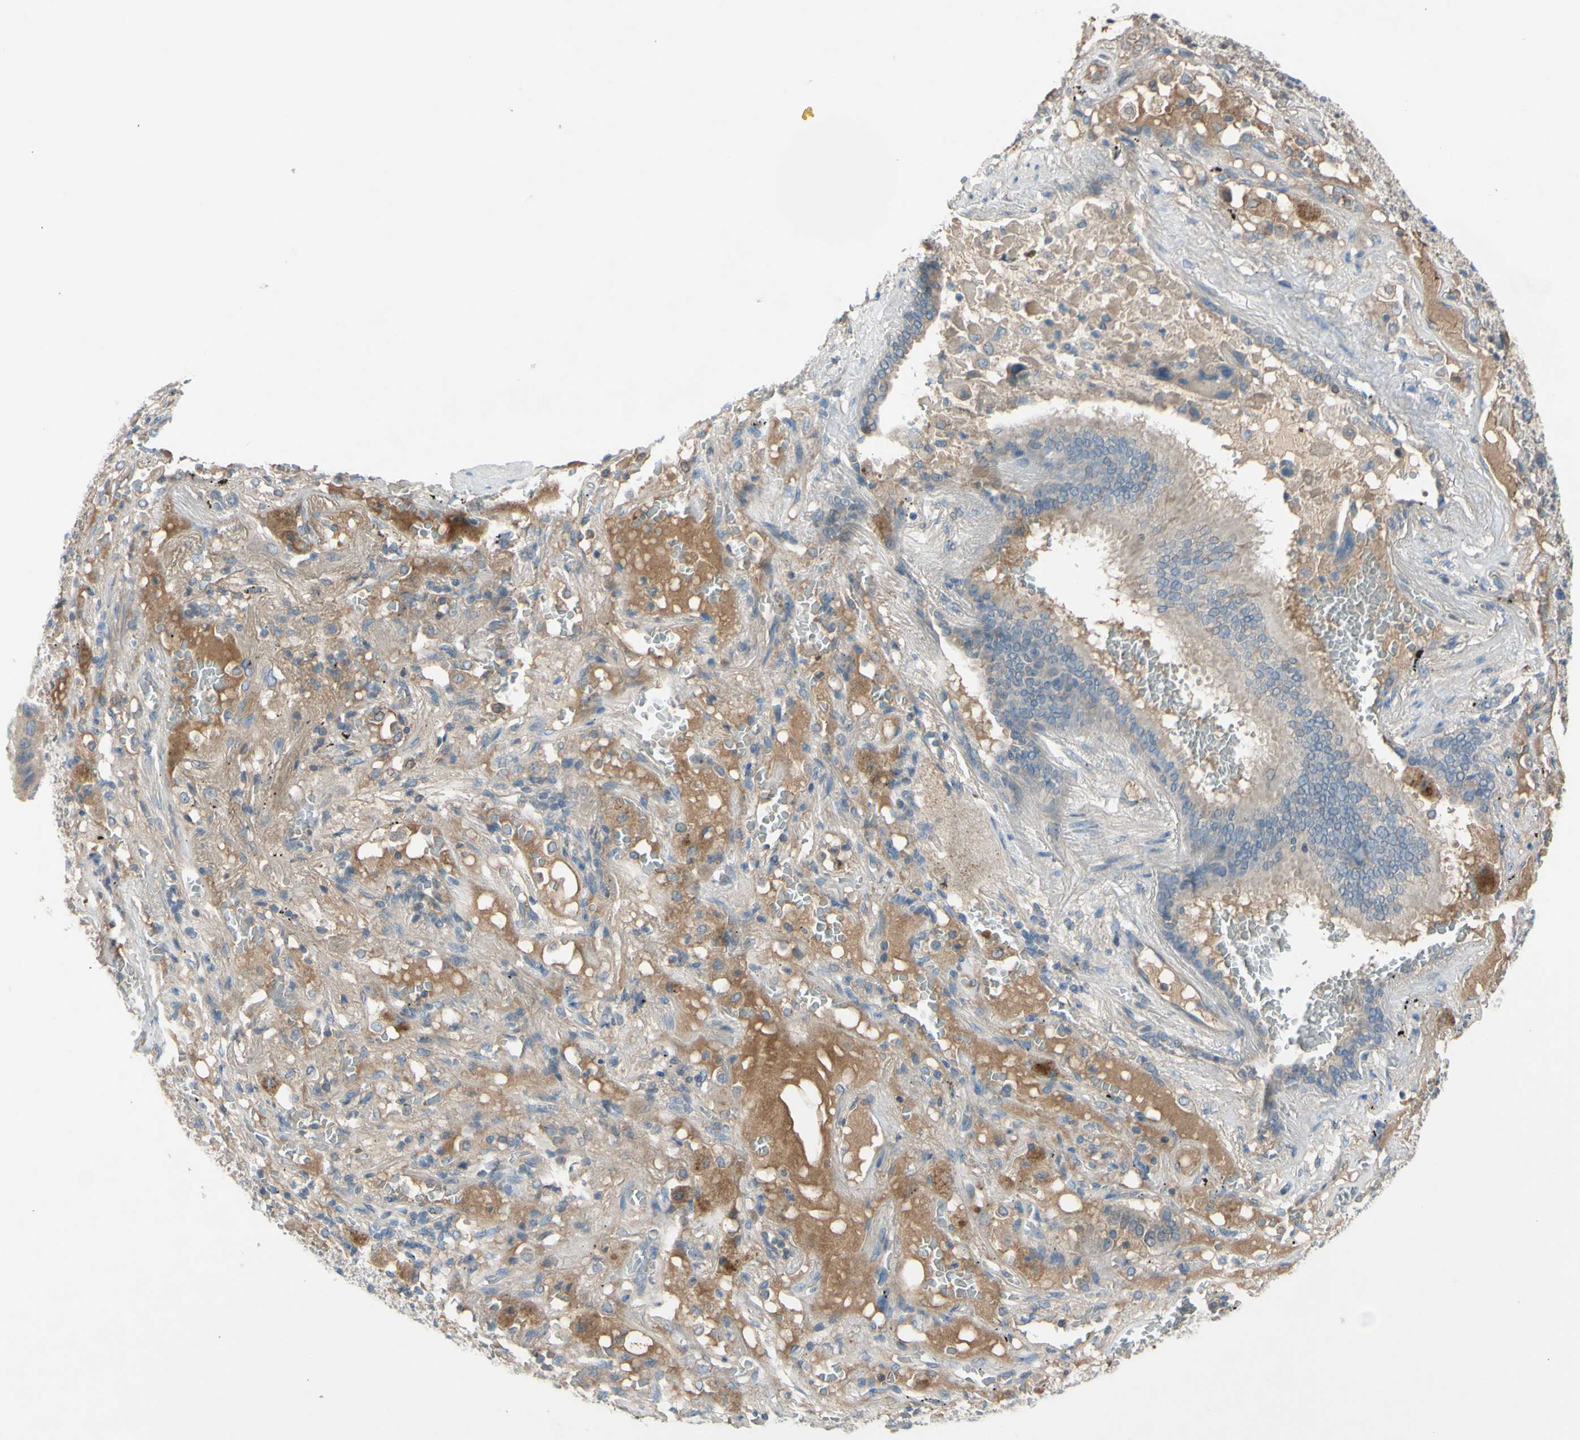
{"staining": {"intensity": "moderate", "quantity": "25%-75%", "location": "cytoplasmic/membranous"}, "tissue": "lung cancer", "cell_type": "Tumor cells", "image_type": "cancer", "snomed": [{"axis": "morphology", "description": "Squamous cell carcinoma, NOS"}, {"axis": "topography", "description": "Lung"}], "caption": "Immunohistochemistry staining of lung cancer, which shows medium levels of moderate cytoplasmic/membranous staining in about 25%-75% of tumor cells indicating moderate cytoplasmic/membranous protein expression. The staining was performed using DAB (3,3'-diaminobenzidine) (brown) for protein detection and nuclei were counterstained in hematoxylin (blue).", "gene": "ATRN", "patient": {"sex": "male", "age": 57}}